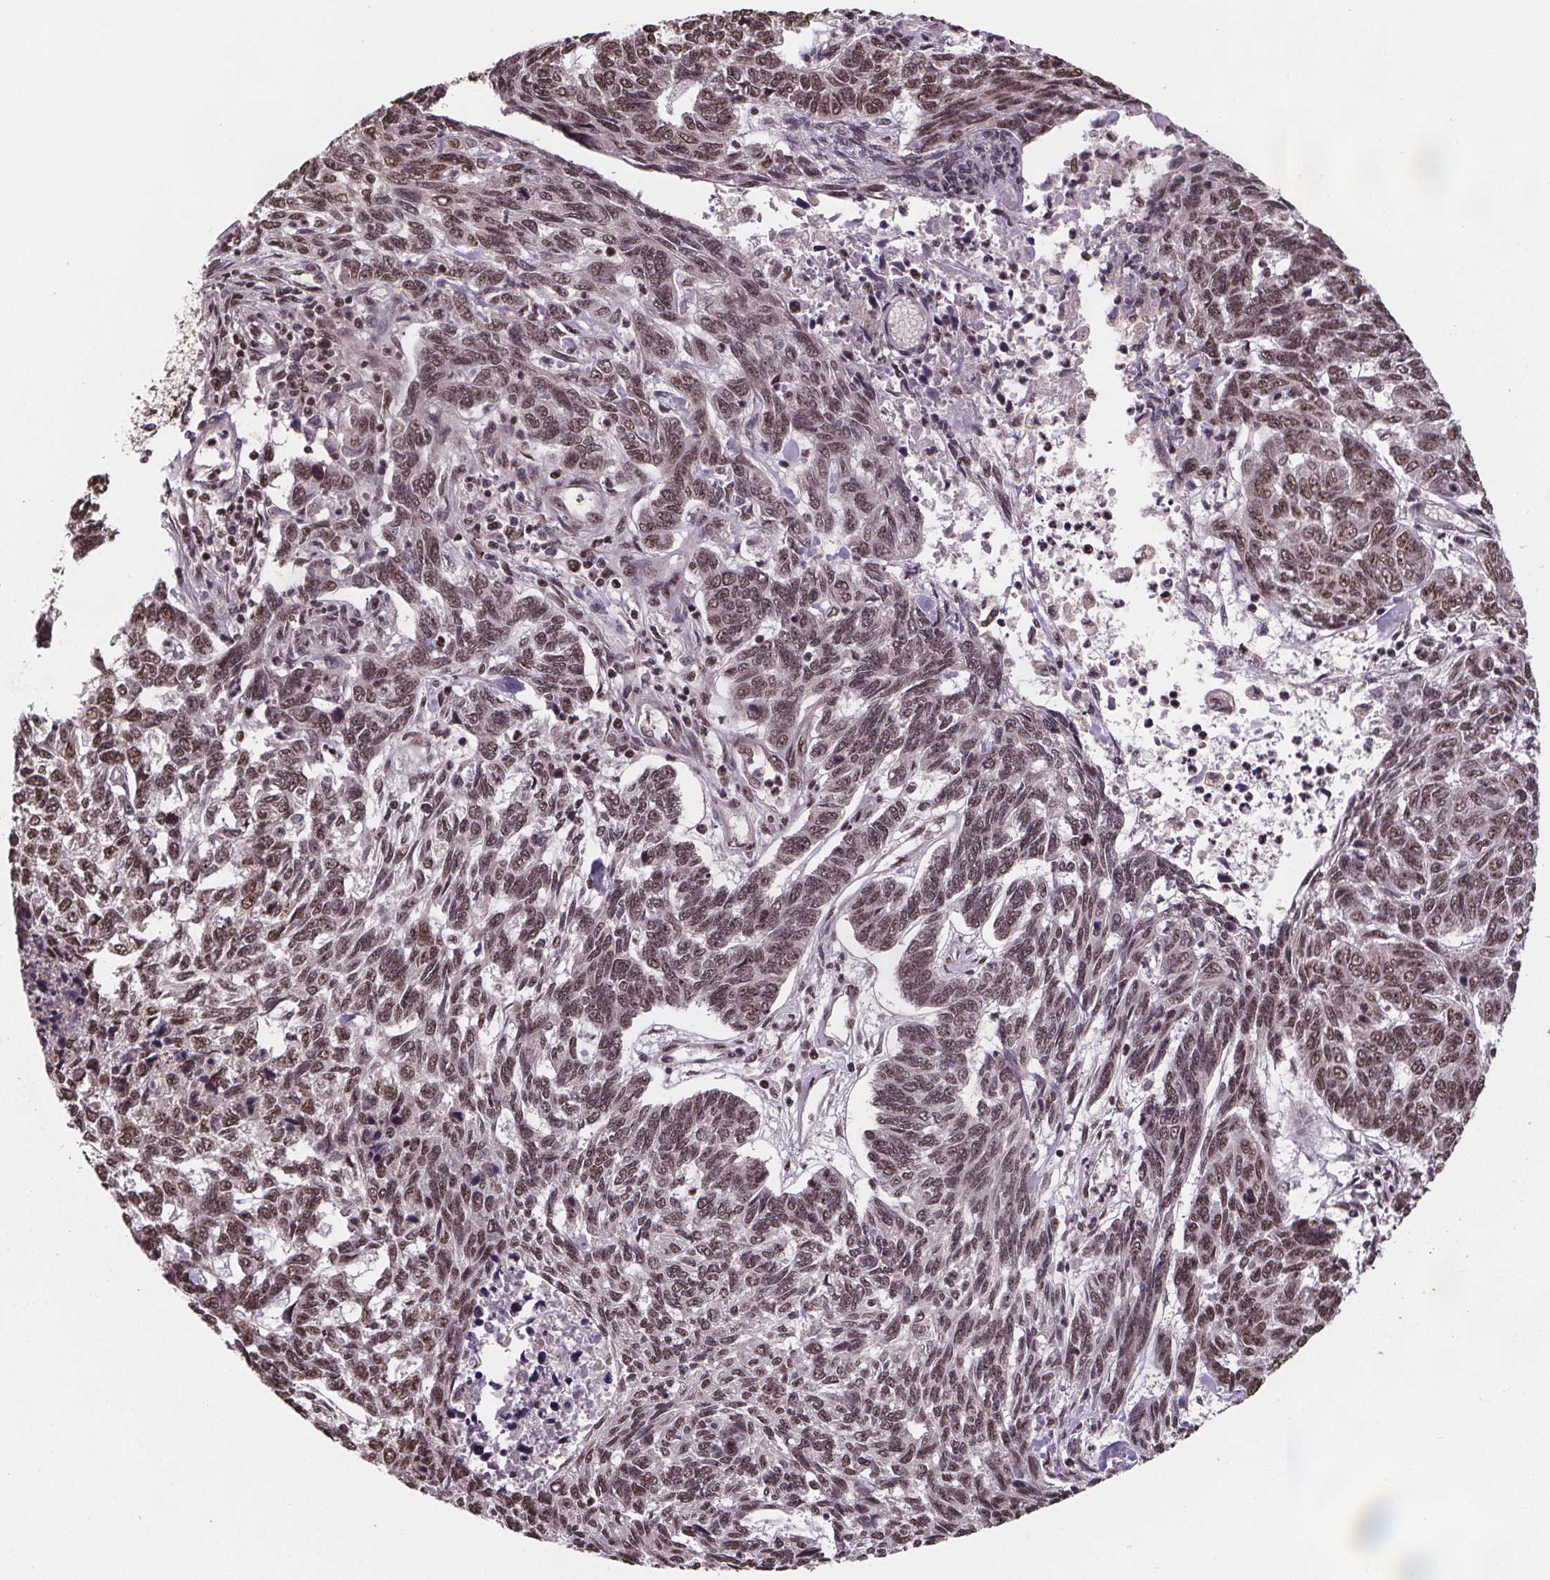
{"staining": {"intensity": "moderate", "quantity": ">75%", "location": "nuclear"}, "tissue": "skin cancer", "cell_type": "Tumor cells", "image_type": "cancer", "snomed": [{"axis": "morphology", "description": "Basal cell carcinoma"}, {"axis": "topography", "description": "Skin"}], "caption": "This photomicrograph demonstrates skin cancer (basal cell carcinoma) stained with IHC to label a protein in brown. The nuclear of tumor cells show moderate positivity for the protein. Nuclei are counter-stained blue.", "gene": "JARID2", "patient": {"sex": "female", "age": 65}}